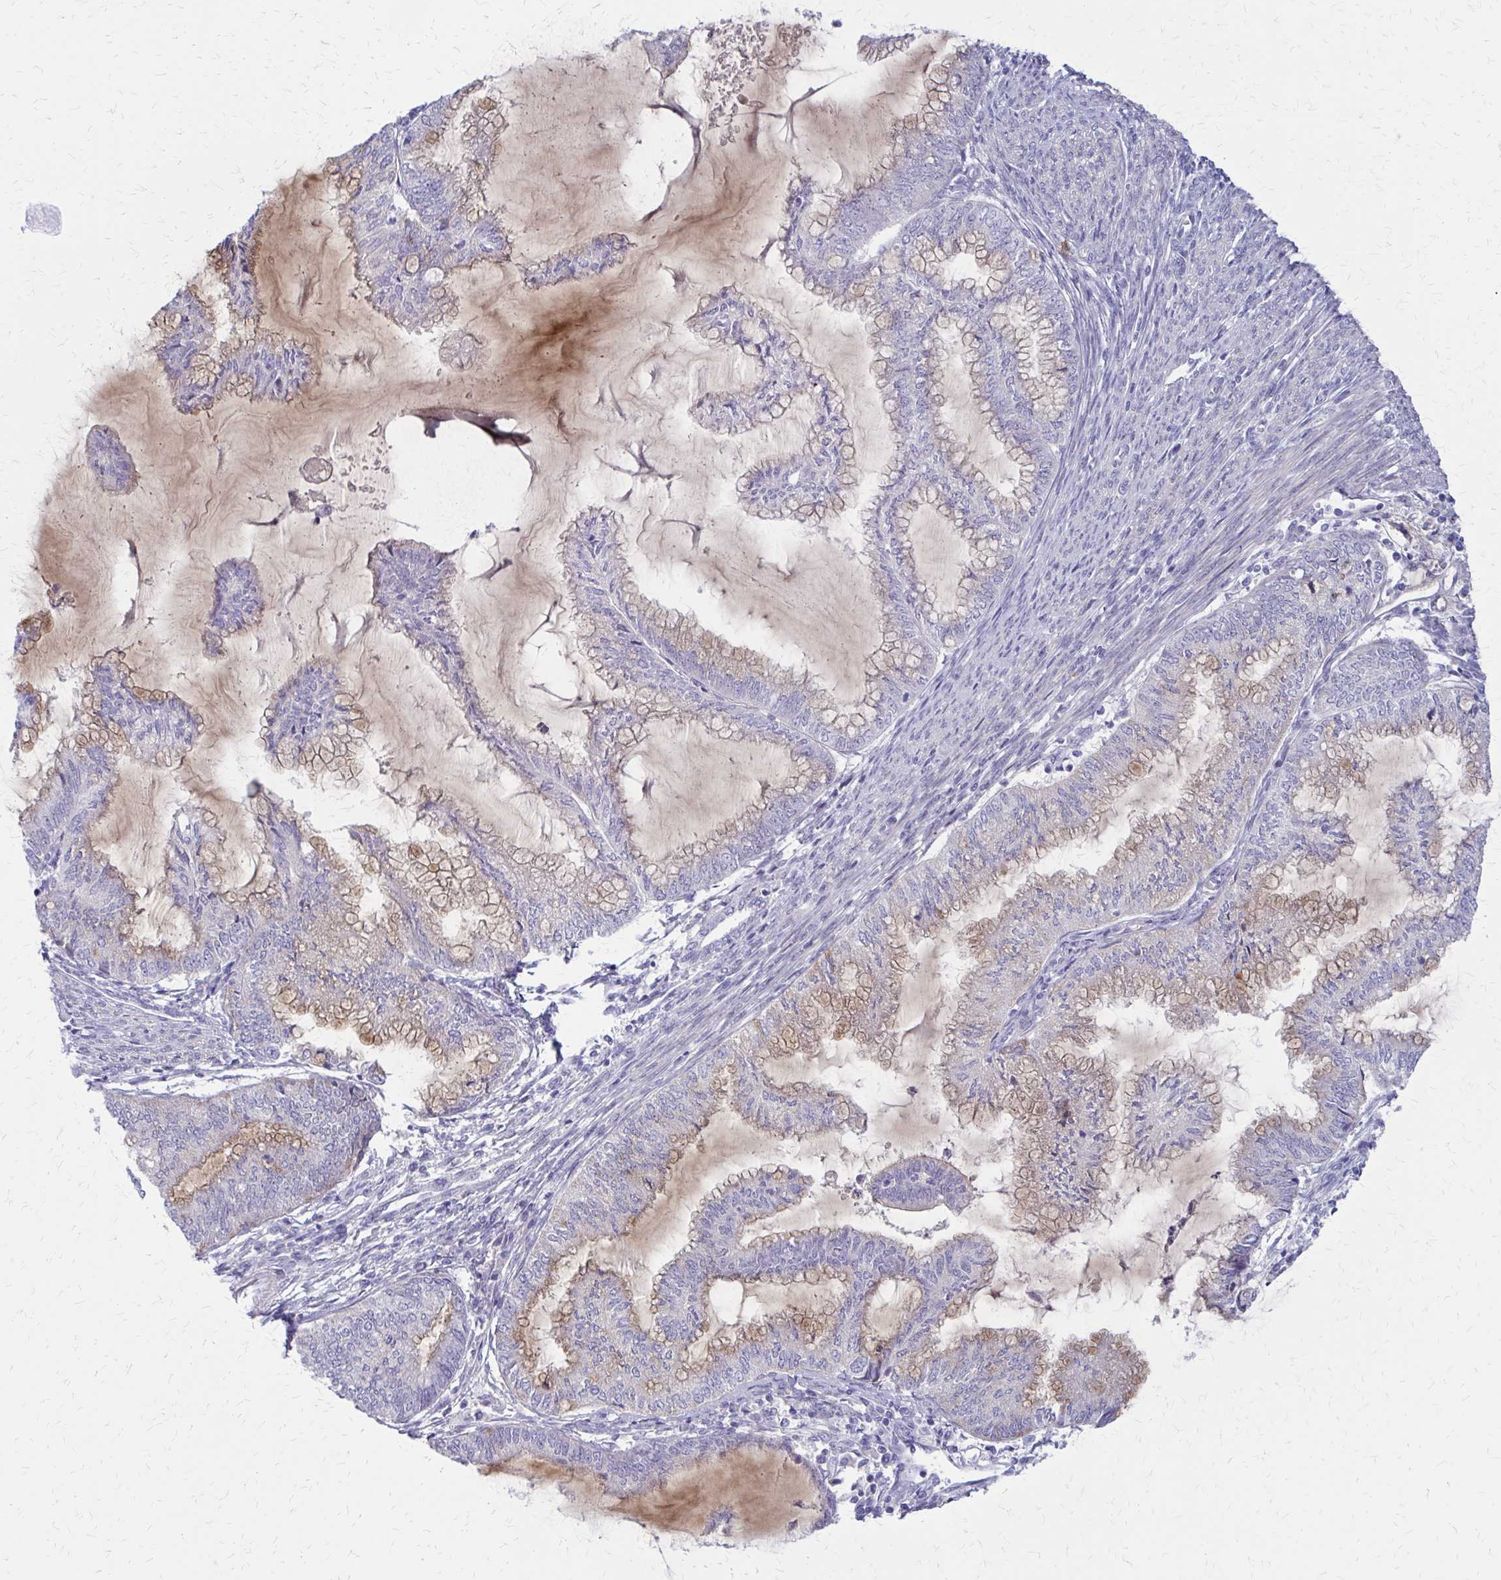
{"staining": {"intensity": "weak", "quantity": "25%-75%", "location": "cytoplasmic/membranous"}, "tissue": "endometrial cancer", "cell_type": "Tumor cells", "image_type": "cancer", "snomed": [{"axis": "morphology", "description": "Adenocarcinoma, NOS"}, {"axis": "topography", "description": "Endometrium"}], "caption": "Brown immunohistochemical staining in human adenocarcinoma (endometrial) shows weak cytoplasmic/membranous expression in approximately 25%-75% of tumor cells. (DAB IHC, brown staining for protein, blue staining for nuclei).", "gene": "GLYATL2", "patient": {"sex": "female", "age": 79}}